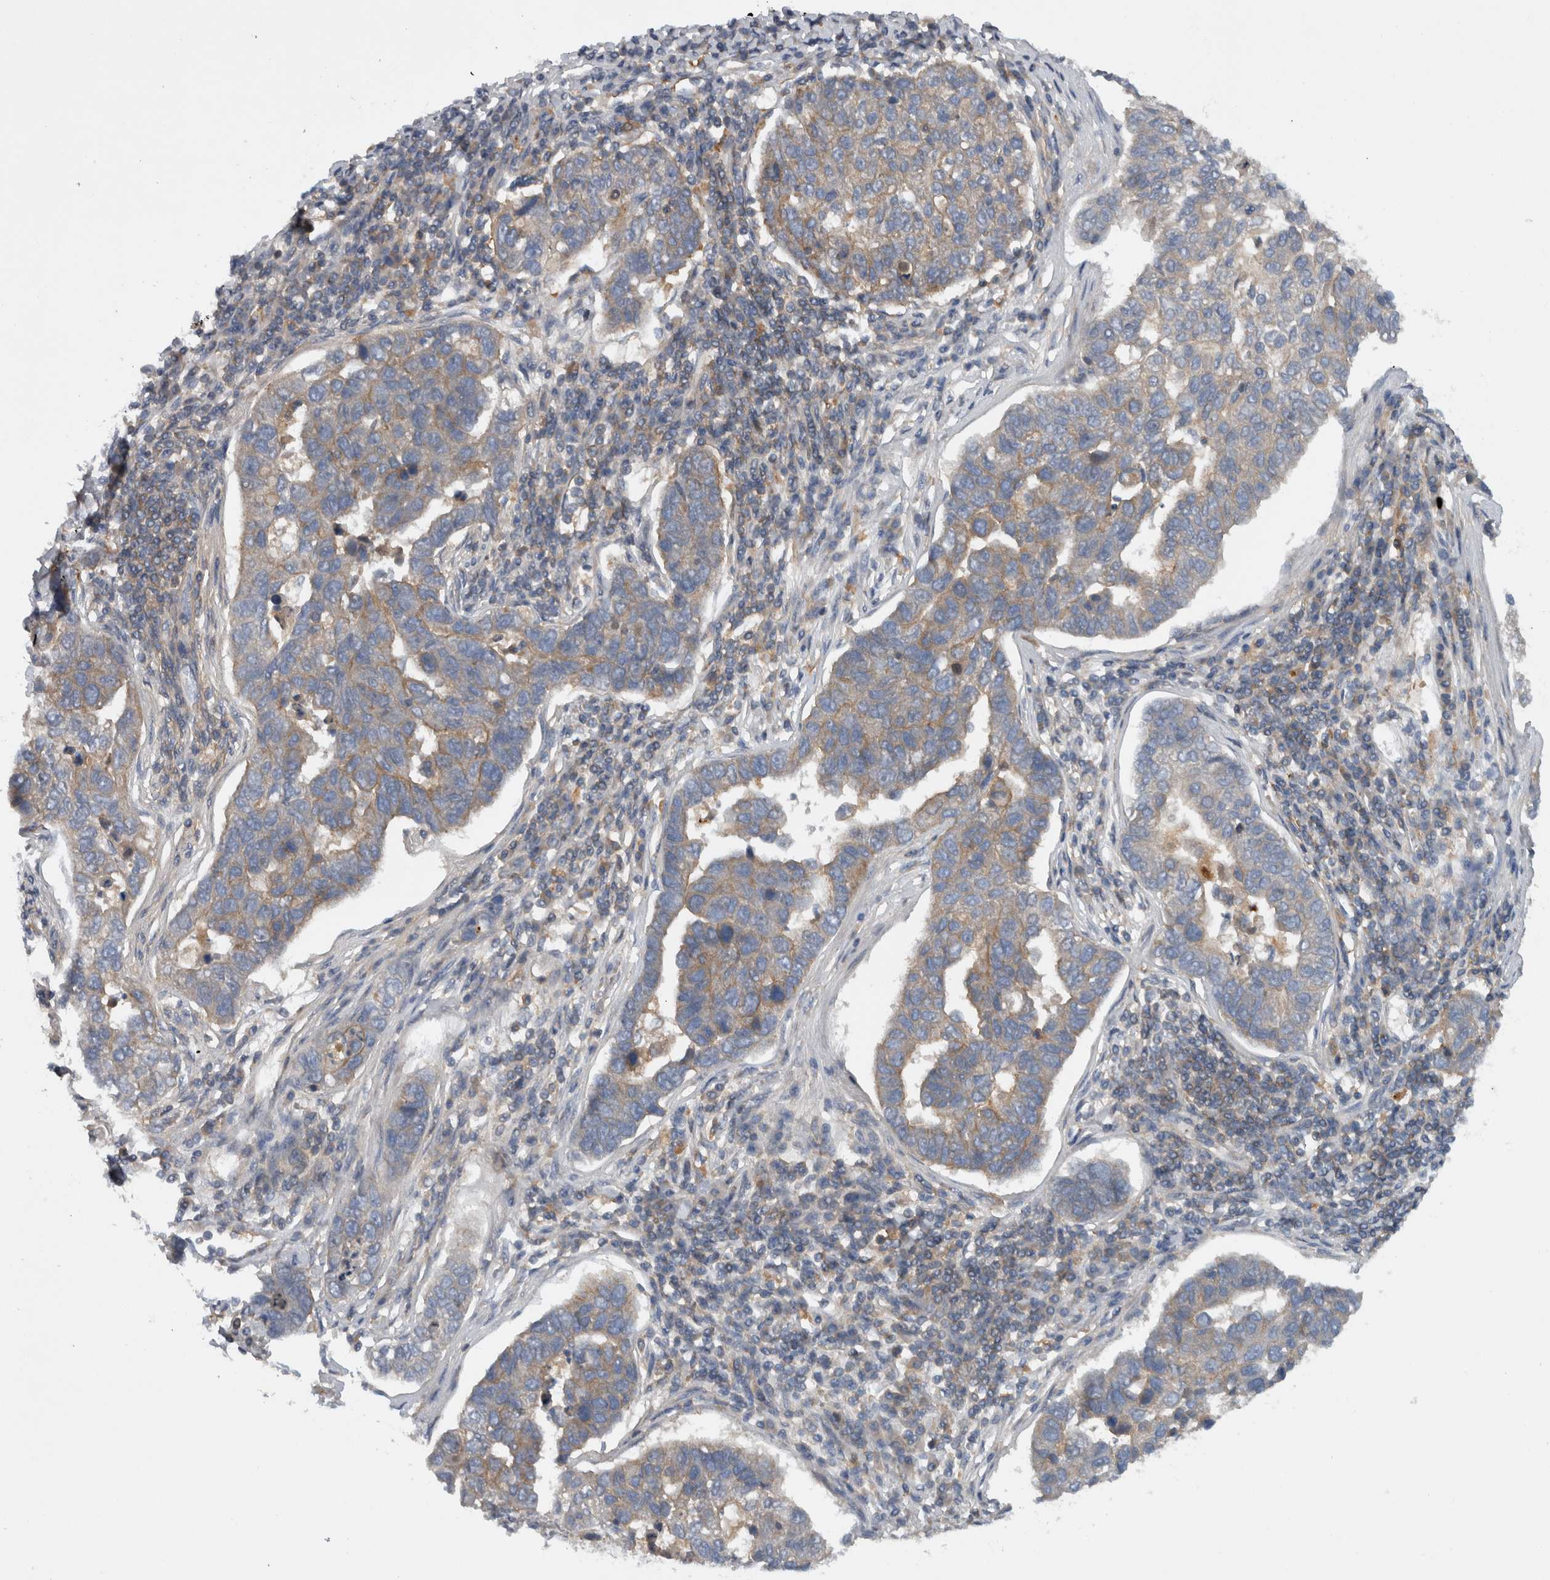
{"staining": {"intensity": "weak", "quantity": "25%-75%", "location": "cytoplasmic/membranous"}, "tissue": "pancreatic cancer", "cell_type": "Tumor cells", "image_type": "cancer", "snomed": [{"axis": "morphology", "description": "Adenocarcinoma, NOS"}, {"axis": "topography", "description": "Pancreas"}], "caption": "Tumor cells demonstrate low levels of weak cytoplasmic/membranous positivity in approximately 25%-75% of cells in pancreatic cancer.", "gene": "SCARA5", "patient": {"sex": "female", "age": 61}}